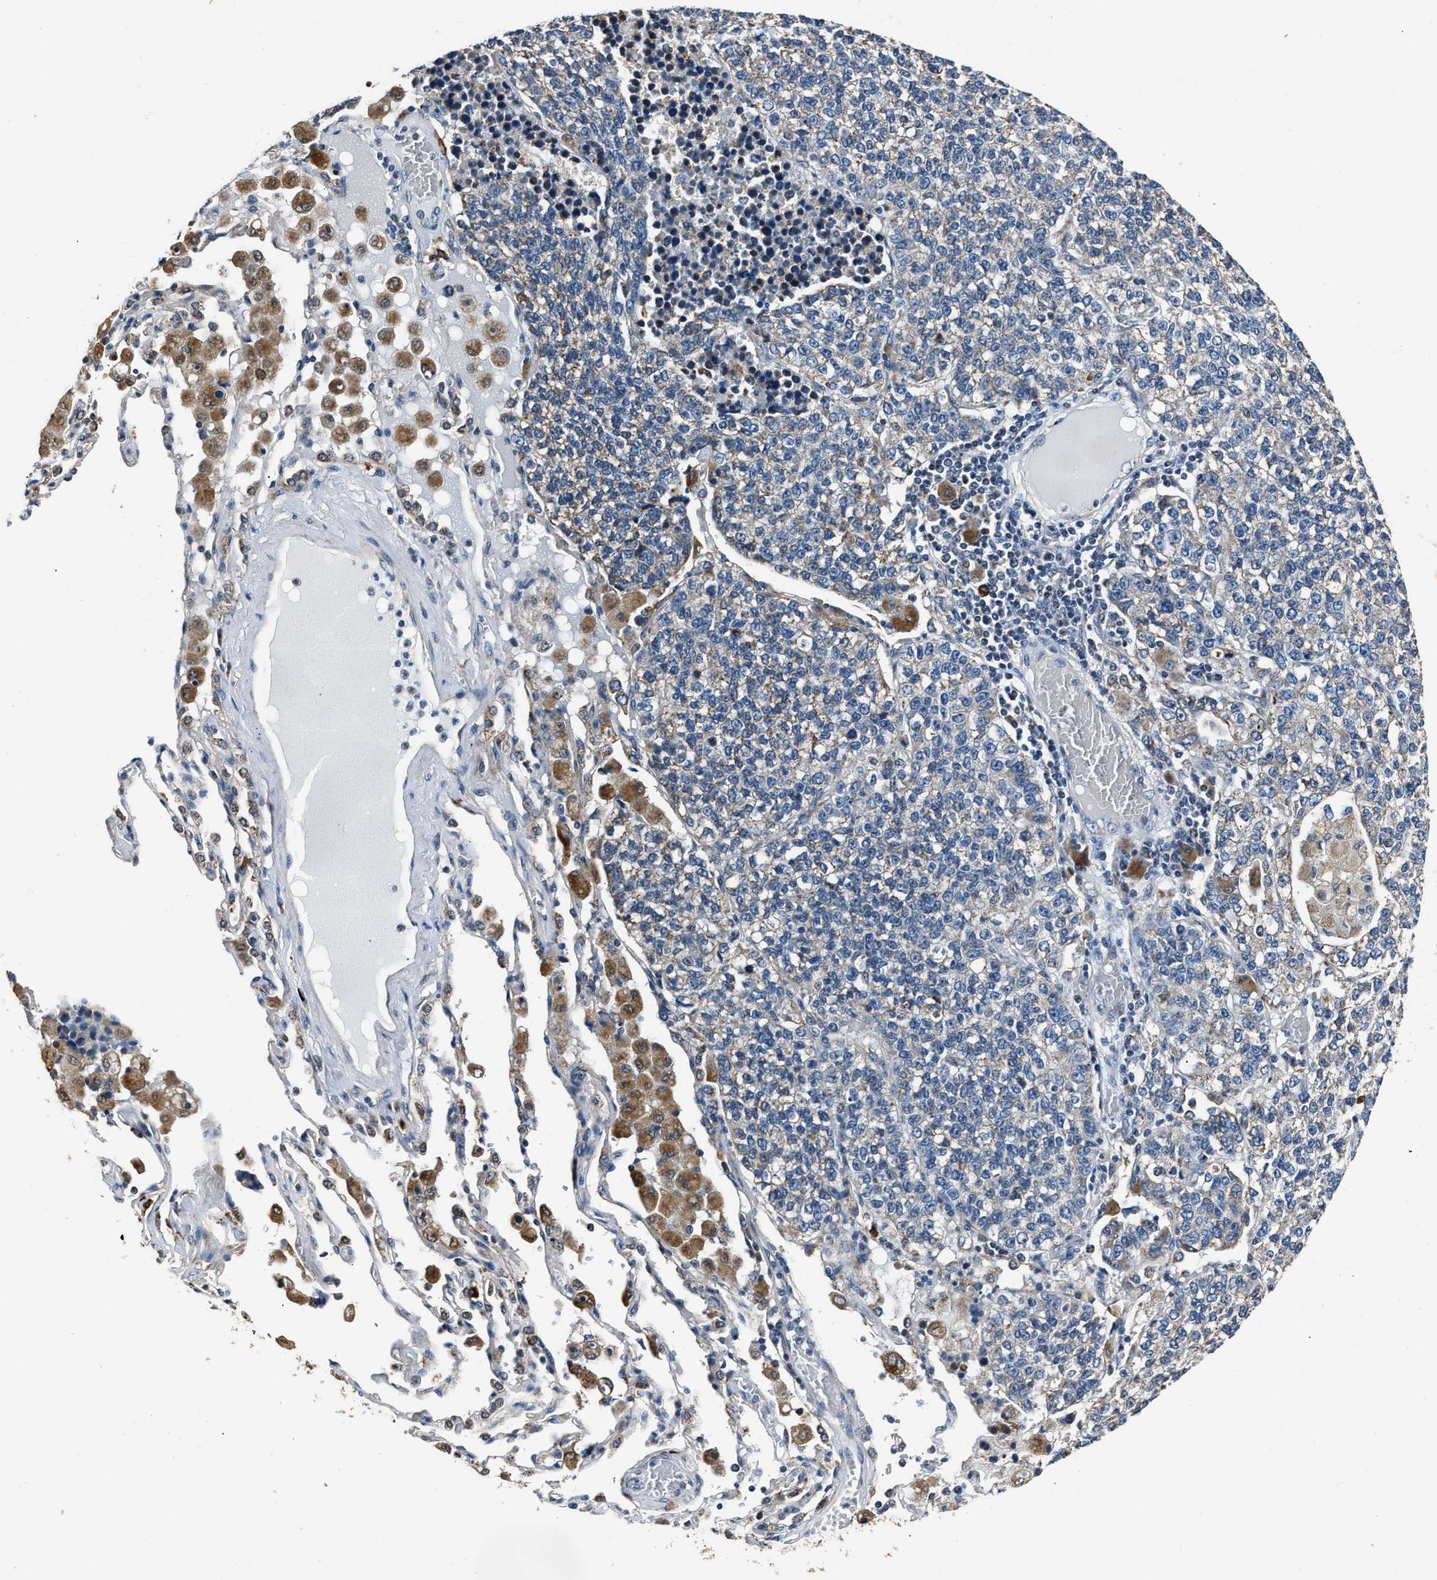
{"staining": {"intensity": "weak", "quantity": "25%-75%", "location": "cytoplasmic/membranous"}, "tissue": "lung cancer", "cell_type": "Tumor cells", "image_type": "cancer", "snomed": [{"axis": "morphology", "description": "Adenocarcinoma, NOS"}, {"axis": "topography", "description": "Lung"}], "caption": "Lung cancer (adenocarcinoma) stained for a protein (brown) reveals weak cytoplasmic/membranous positive staining in approximately 25%-75% of tumor cells.", "gene": "NSUN5", "patient": {"sex": "male", "age": 49}}